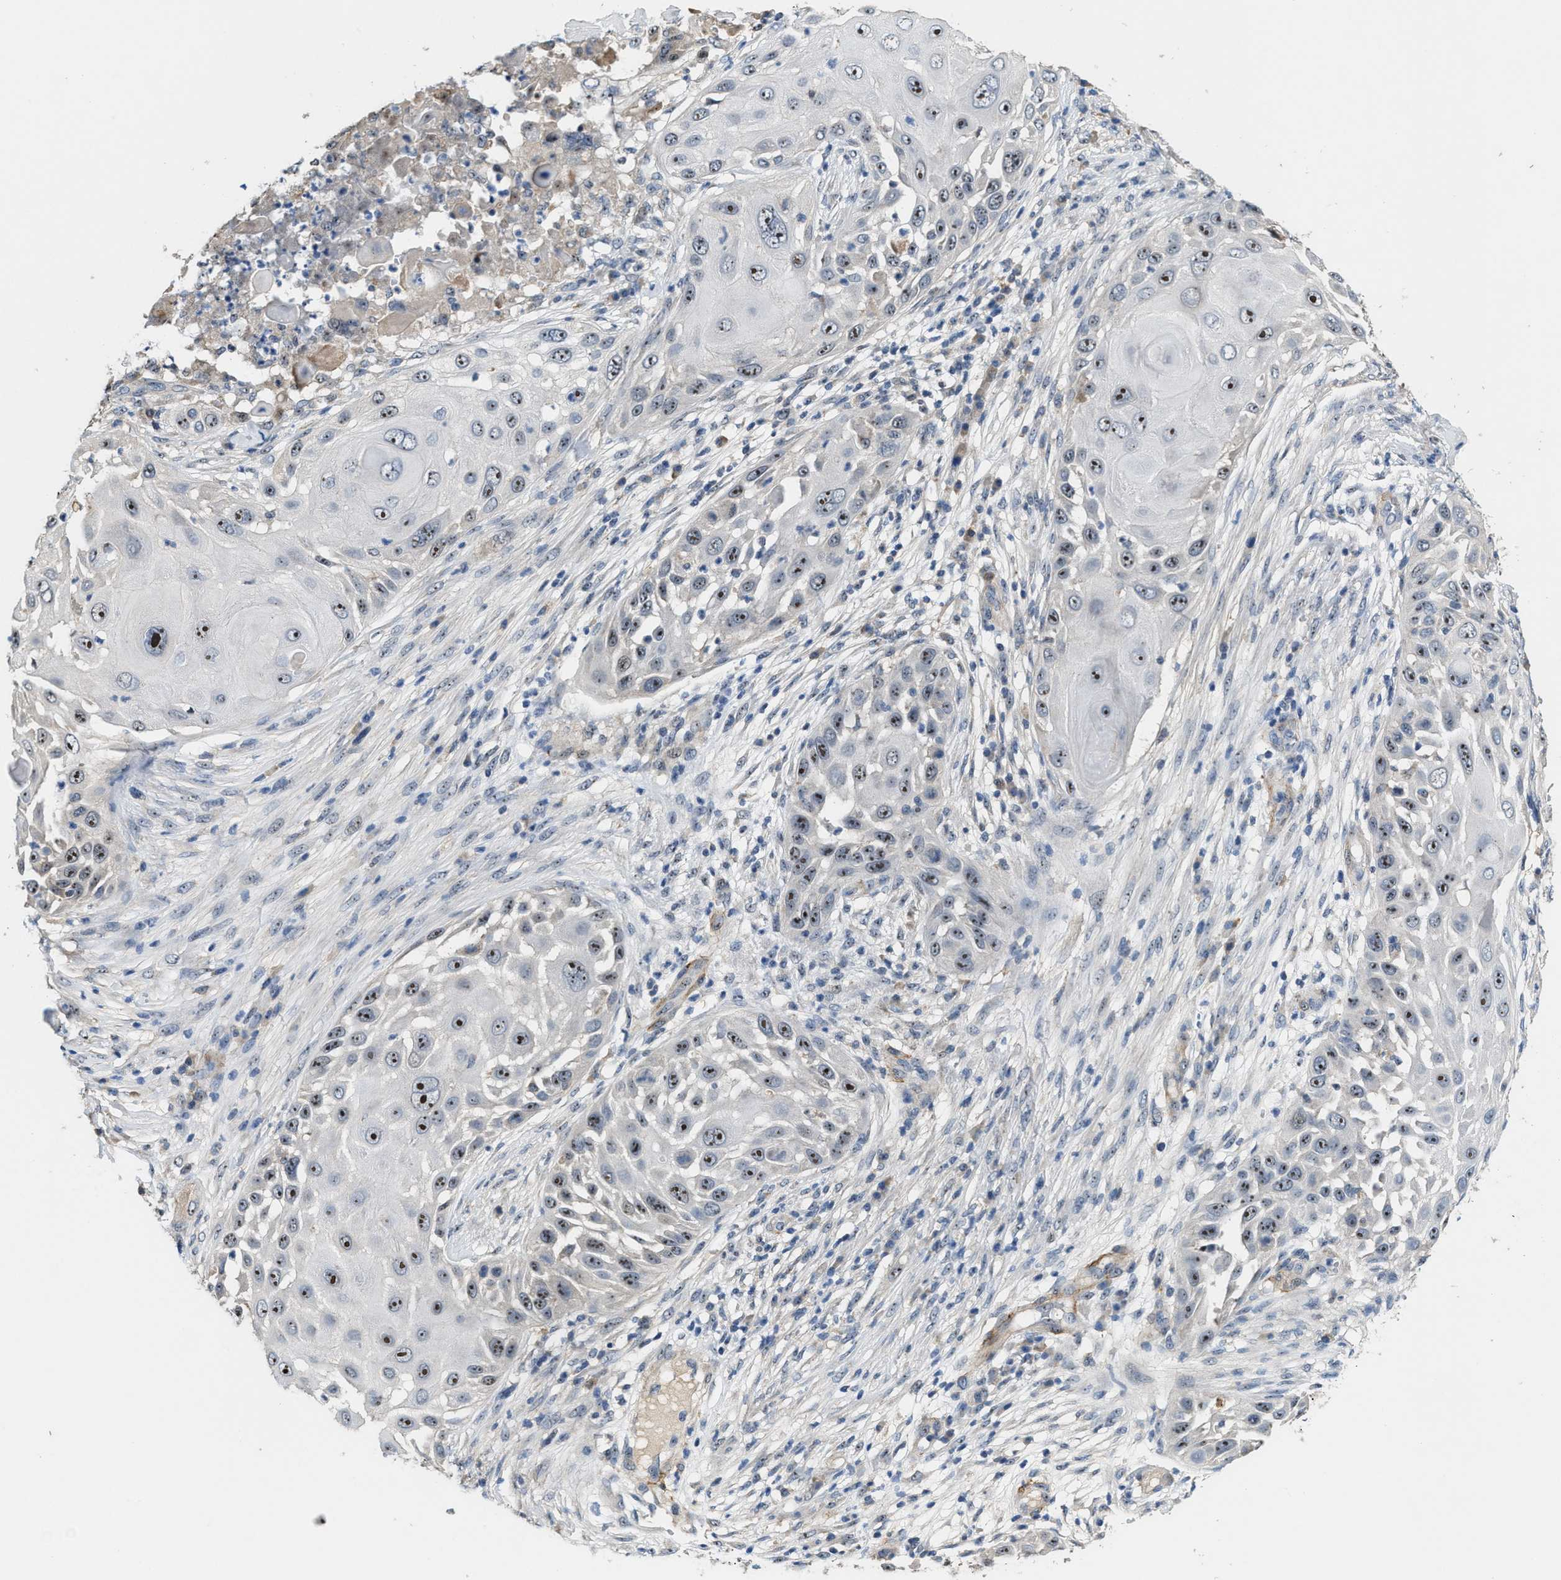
{"staining": {"intensity": "strong", "quantity": ">75%", "location": "nuclear"}, "tissue": "skin cancer", "cell_type": "Tumor cells", "image_type": "cancer", "snomed": [{"axis": "morphology", "description": "Squamous cell carcinoma, NOS"}, {"axis": "topography", "description": "Skin"}], "caption": "Immunohistochemistry staining of squamous cell carcinoma (skin), which reveals high levels of strong nuclear expression in about >75% of tumor cells indicating strong nuclear protein staining. The staining was performed using DAB (brown) for protein detection and nuclei were counterstained in hematoxylin (blue).", "gene": "ZNF783", "patient": {"sex": "female", "age": 44}}